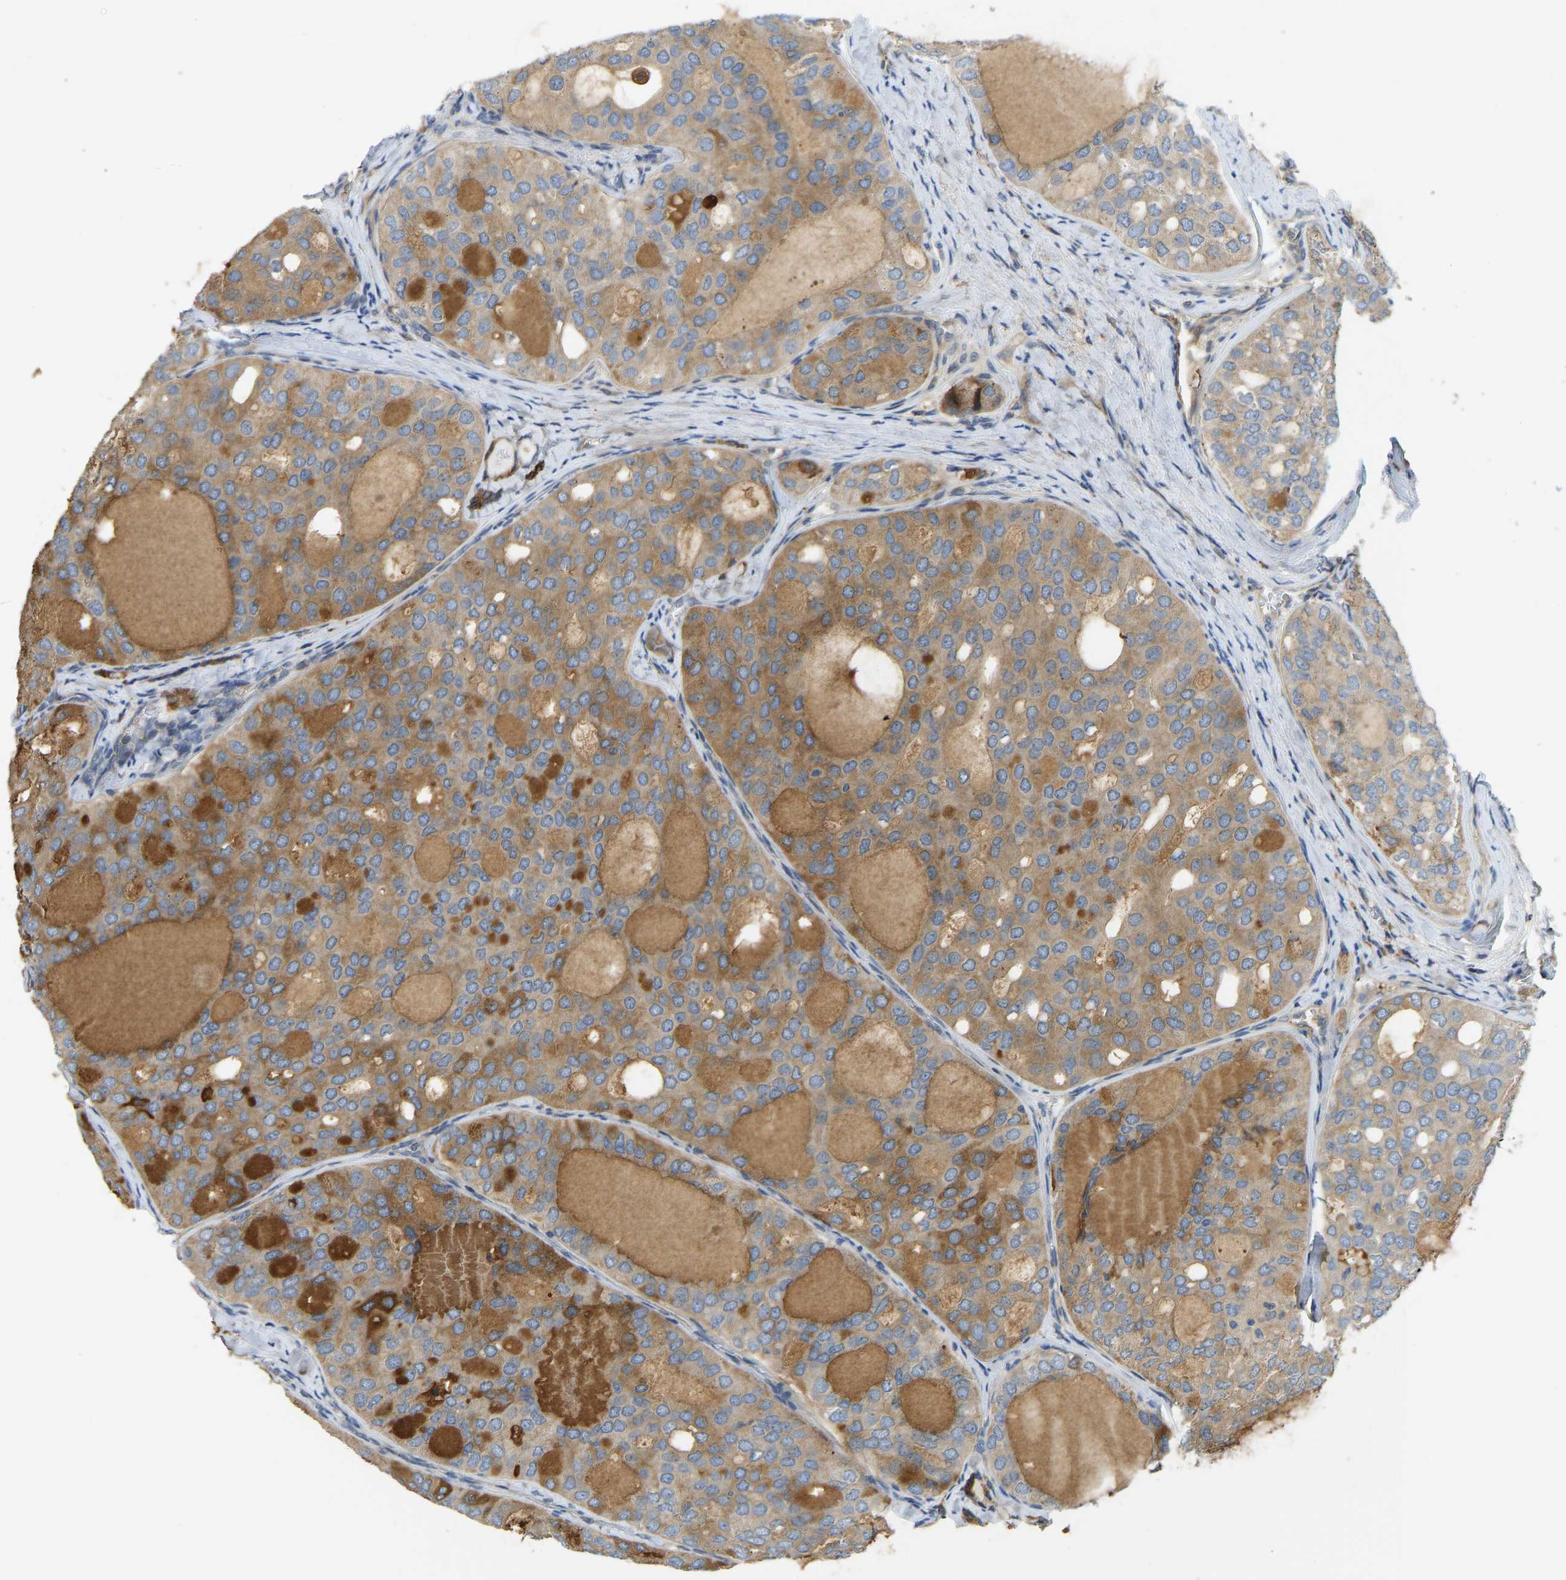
{"staining": {"intensity": "moderate", "quantity": ">75%", "location": "cytoplasmic/membranous"}, "tissue": "thyroid cancer", "cell_type": "Tumor cells", "image_type": "cancer", "snomed": [{"axis": "morphology", "description": "Follicular adenoma carcinoma, NOS"}, {"axis": "topography", "description": "Thyroid gland"}], "caption": "Human thyroid cancer (follicular adenoma carcinoma) stained with a brown dye displays moderate cytoplasmic/membranous positive staining in about >75% of tumor cells.", "gene": "VCPKMT", "patient": {"sex": "male", "age": 75}}